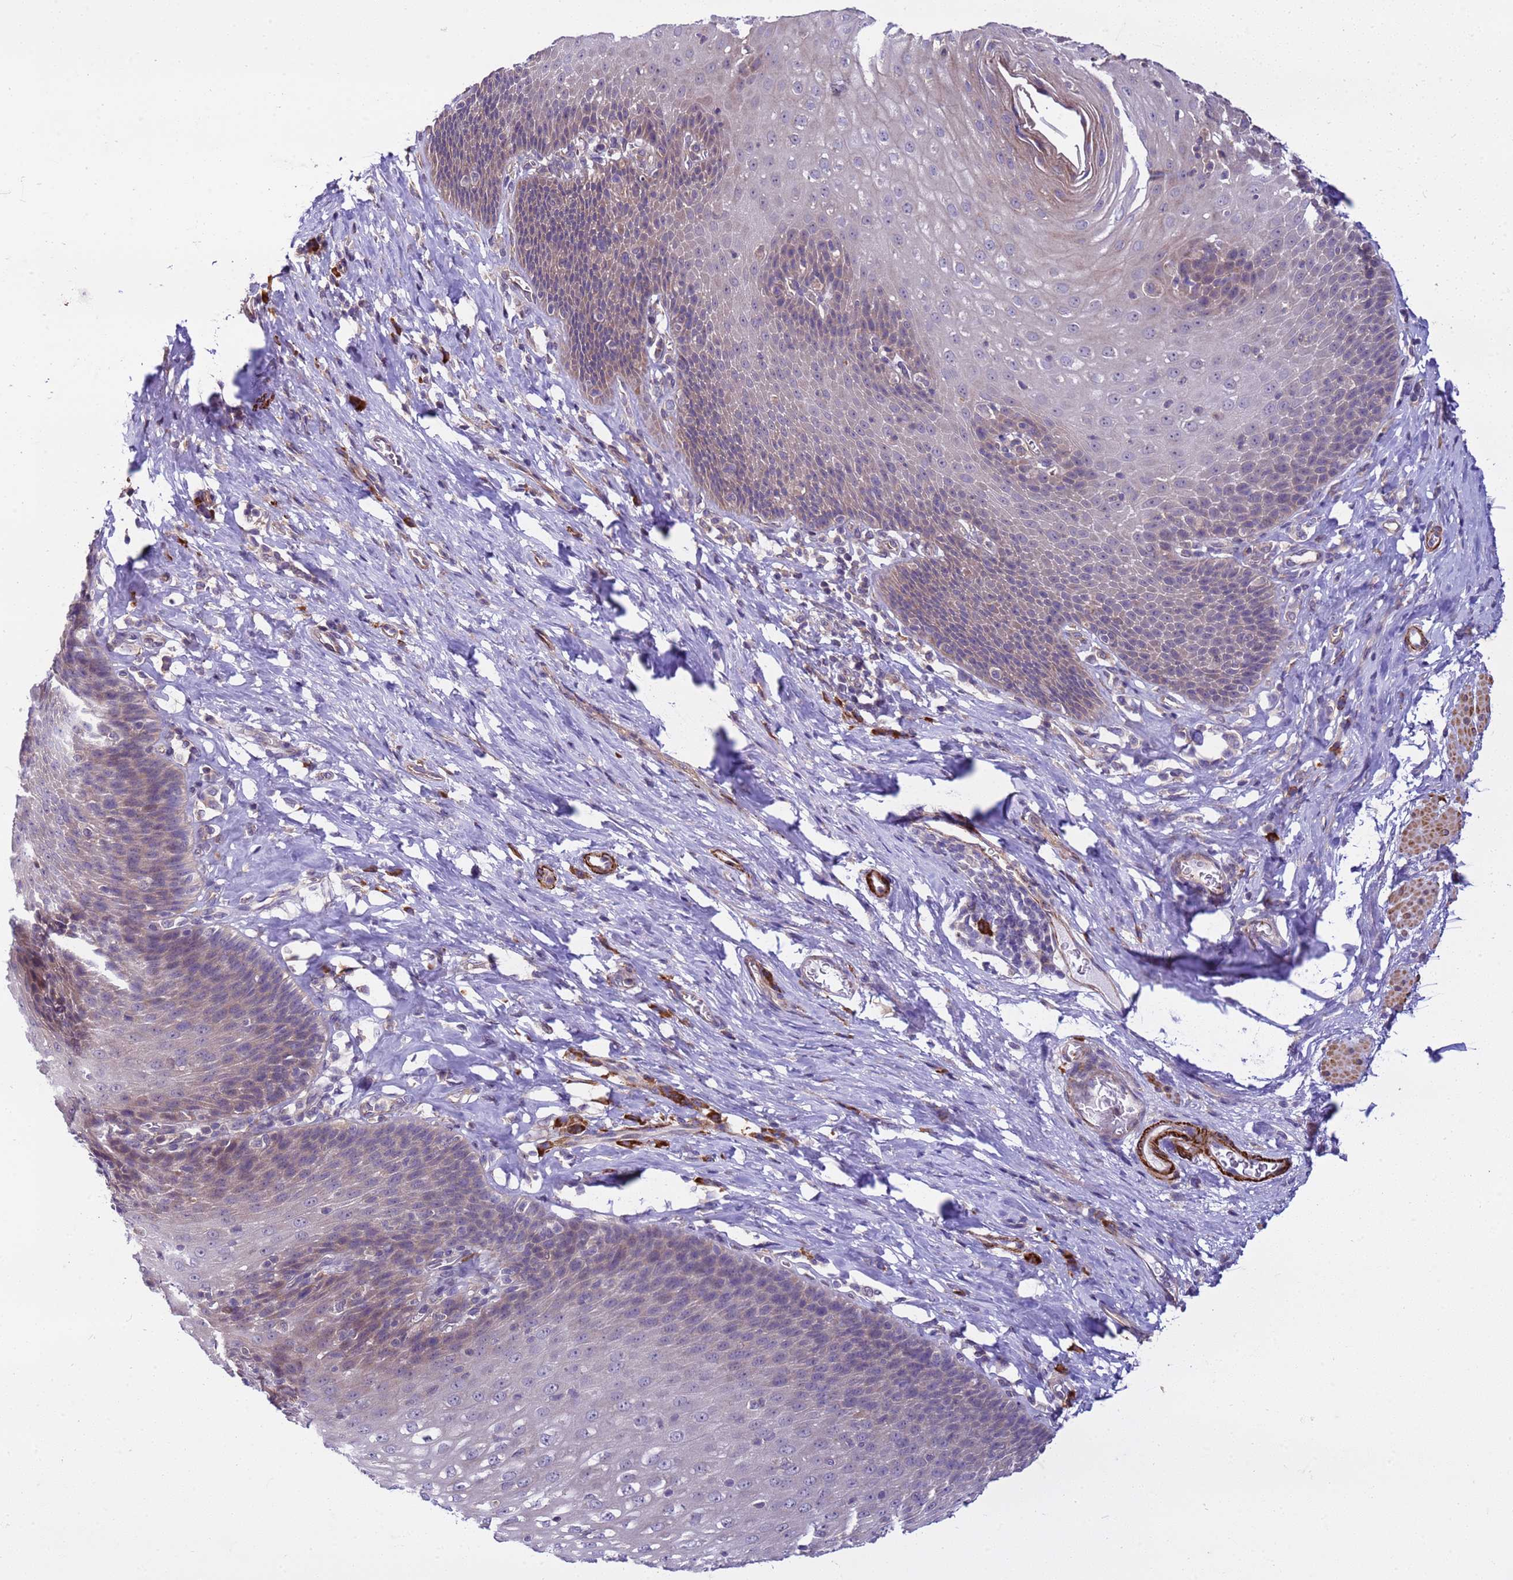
{"staining": {"intensity": "moderate", "quantity": "25%-75%", "location": "cytoplasmic/membranous"}, "tissue": "esophagus", "cell_type": "Squamous epithelial cells", "image_type": "normal", "snomed": [{"axis": "morphology", "description": "Normal tissue, NOS"}, {"axis": "topography", "description": "Esophagus"}], "caption": "The immunohistochemical stain shows moderate cytoplasmic/membranous staining in squamous epithelial cells of benign esophagus.", "gene": "GEN1", "patient": {"sex": "female", "age": 61}}